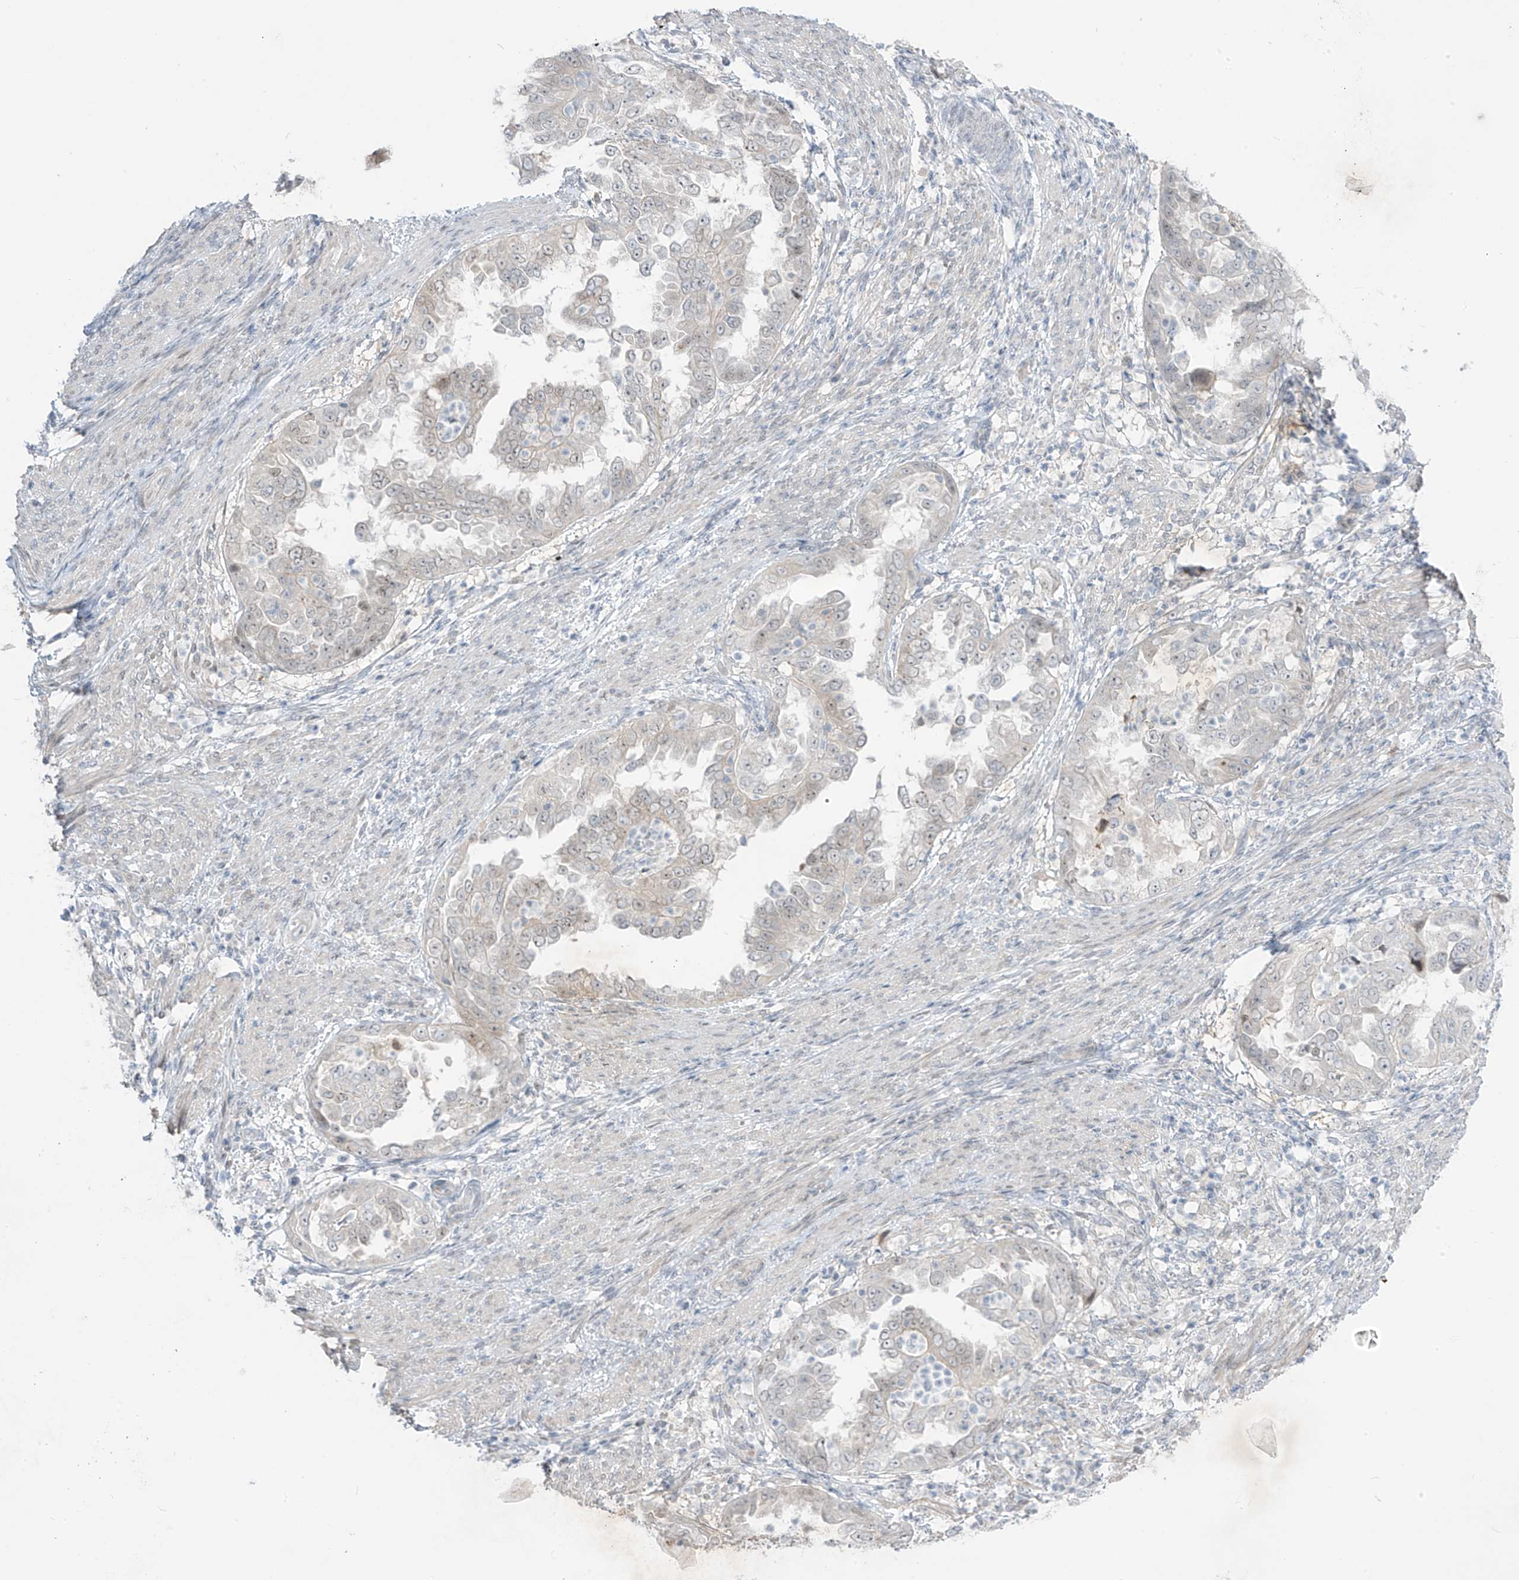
{"staining": {"intensity": "weak", "quantity": "<25%", "location": "cytoplasmic/membranous,nuclear"}, "tissue": "endometrial cancer", "cell_type": "Tumor cells", "image_type": "cancer", "snomed": [{"axis": "morphology", "description": "Adenocarcinoma, NOS"}, {"axis": "topography", "description": "Endometrium"}], "caption": "This micrograph is of endometrial adenocarcinoma stained with immunohistochemistry to label a protein in brown with the nuclei are counter-stained blue. There is no staining in tumor cells.", "gene": "ASPRV1", "patient": {"sex": "female", "age": 85}}